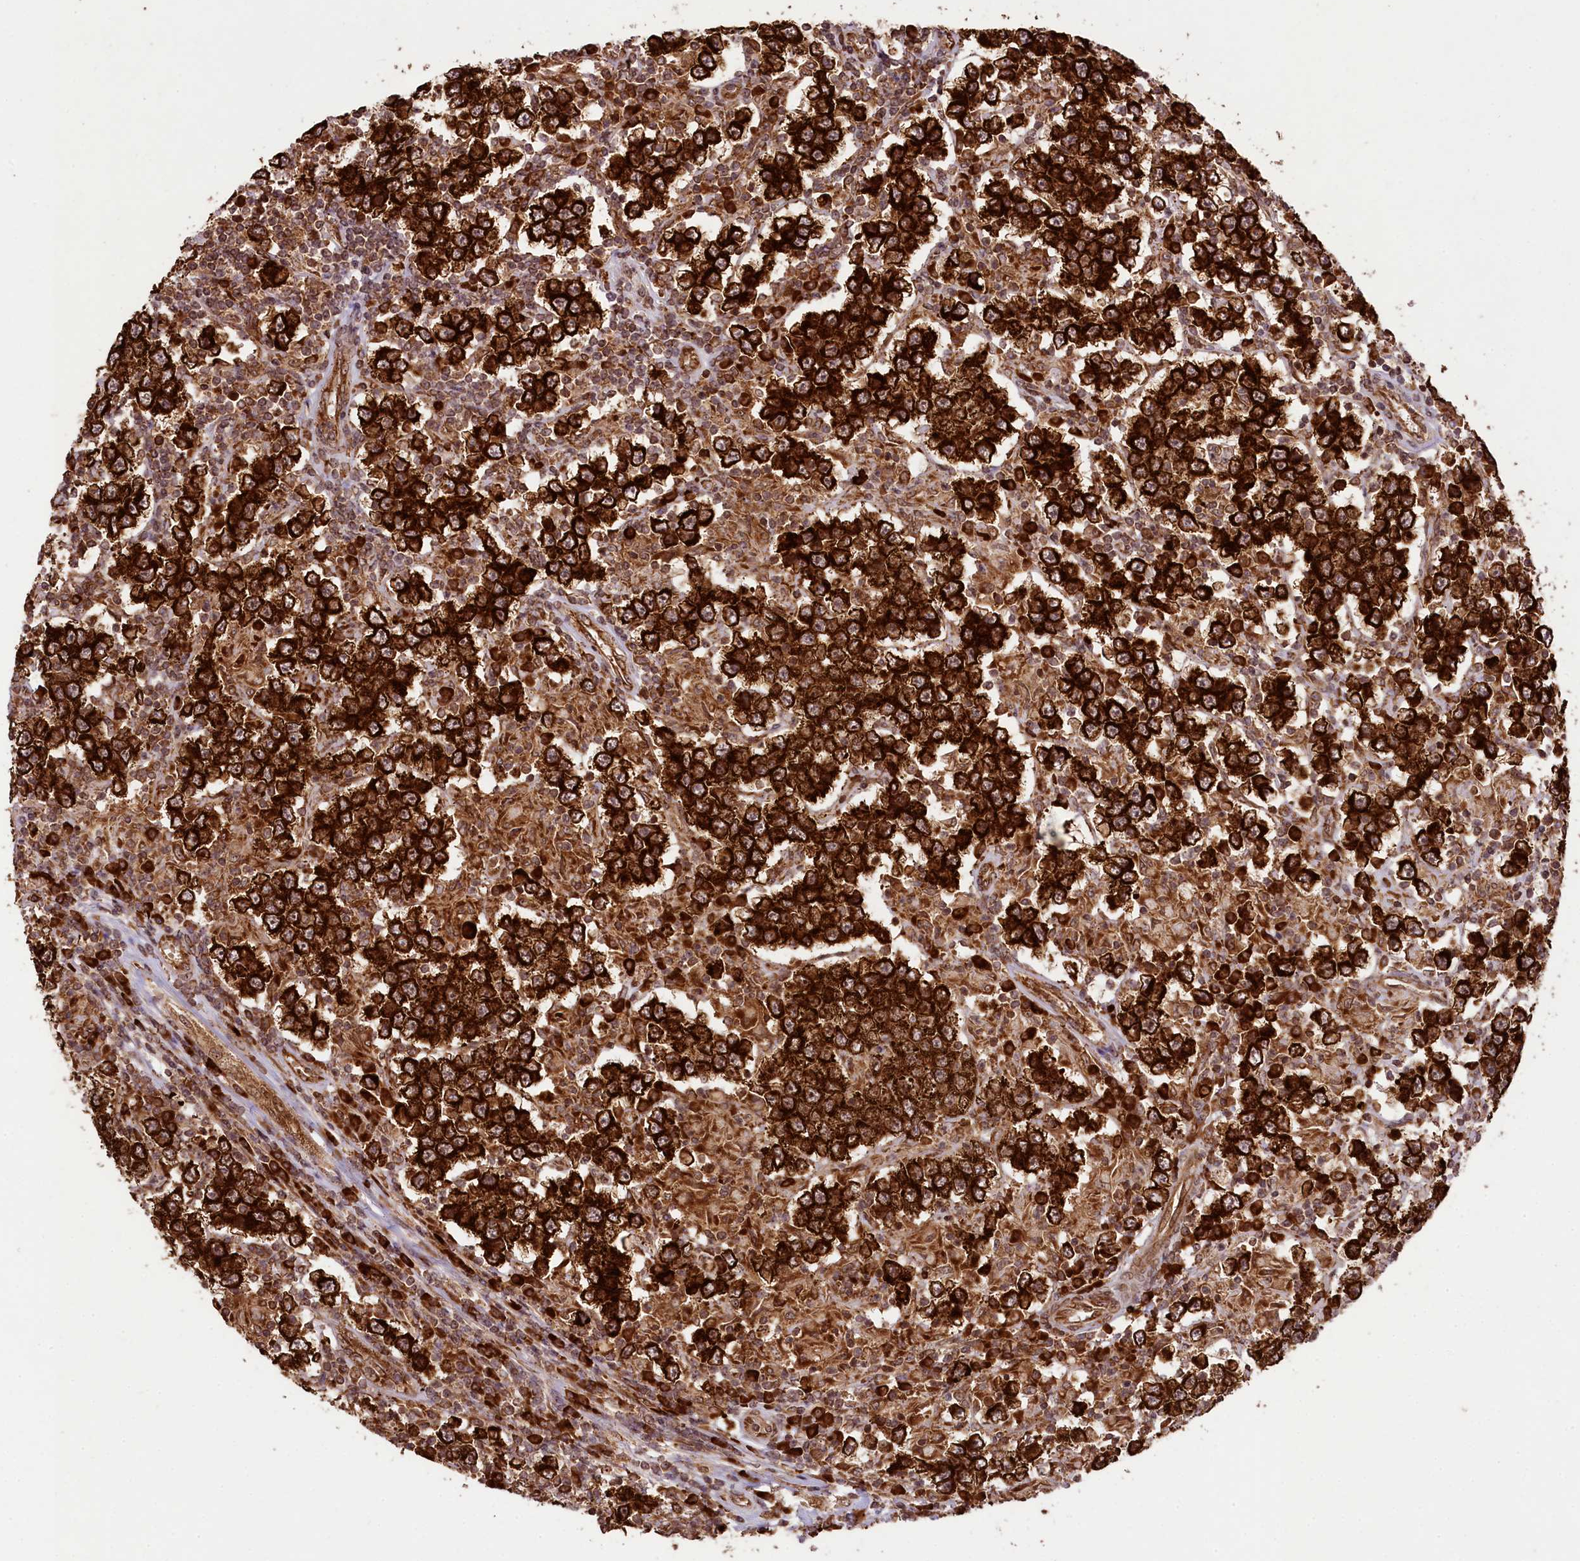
{"staining": {"intensity": "strong", "quantity": ">75%", "location": "cytoplasmic/membranous,nuclear"}, "tissue": "testis cancer", "cell_type": "Tumor cells", "image_type": "cancer", "snomed": [{"axis": "morphology", "description": "Normal tissue, NOS"}, {"axis": "morphology", "description": "Urothelial carcinoma, High grade"}, {"axis": "morphology", "description": "Seminoma, NOS"}, {"axis": "morphology", "description": "Carcinoma, Embryonal, NOS"}, {"axis": "topography", "description": "Urinary bladder"}, {"axis": "topography", "description": "Testis"}], "caption": "Immunohistochemical staining of testis cancer exhibits high levels of strong cytoplasmic/membranous and nuclear protein positivity in about >75% of tumor cells.", "gene": "LARP4", "patient": {"sex": "male", "age": 41}}